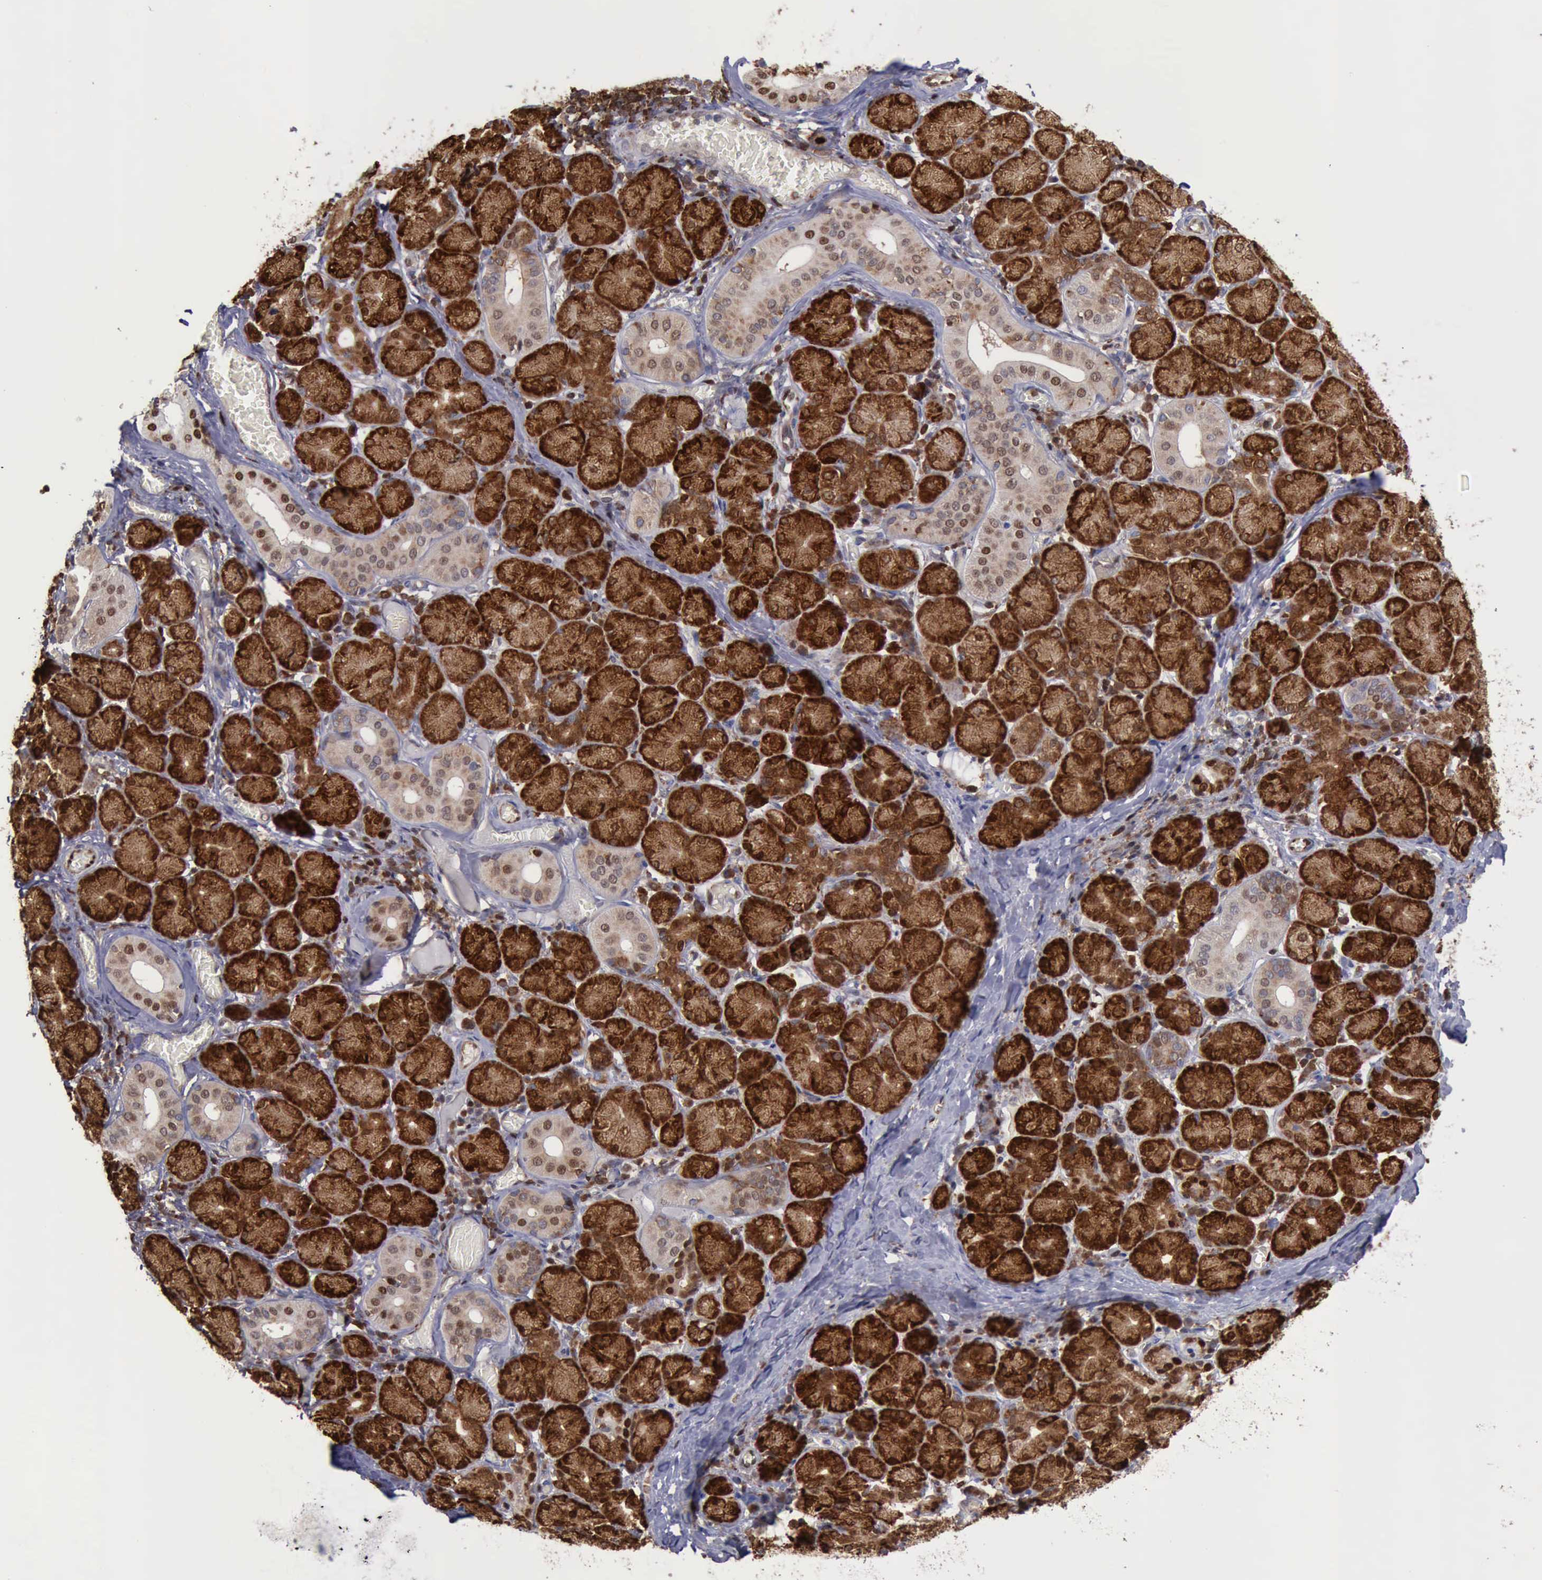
{"staining": {"intensity": "strong", "quantity": ">75%", "location": "cytoplasmic/membranous,nuclear"}, "tissue": "salivary gland", "cell_type": "Glandular cells", "image_type": "normal", "snomed": [{"axis": "morphology", "description": "Normal tissue, NOS"}, {"axis": "topography", "description": "Salivary gland"}], "caption": "Immunohistochemical staining of unremarkable salivary gland reveals >75% levels of strong cytoplasmic/membranous,nuclear protein expression in about >75% of glandular cells. (brown staining indicates protein expression, while blue staining denotes nuclei).", "gene": "PDCD4", "patient": {"sex": "female", "age": 43}}